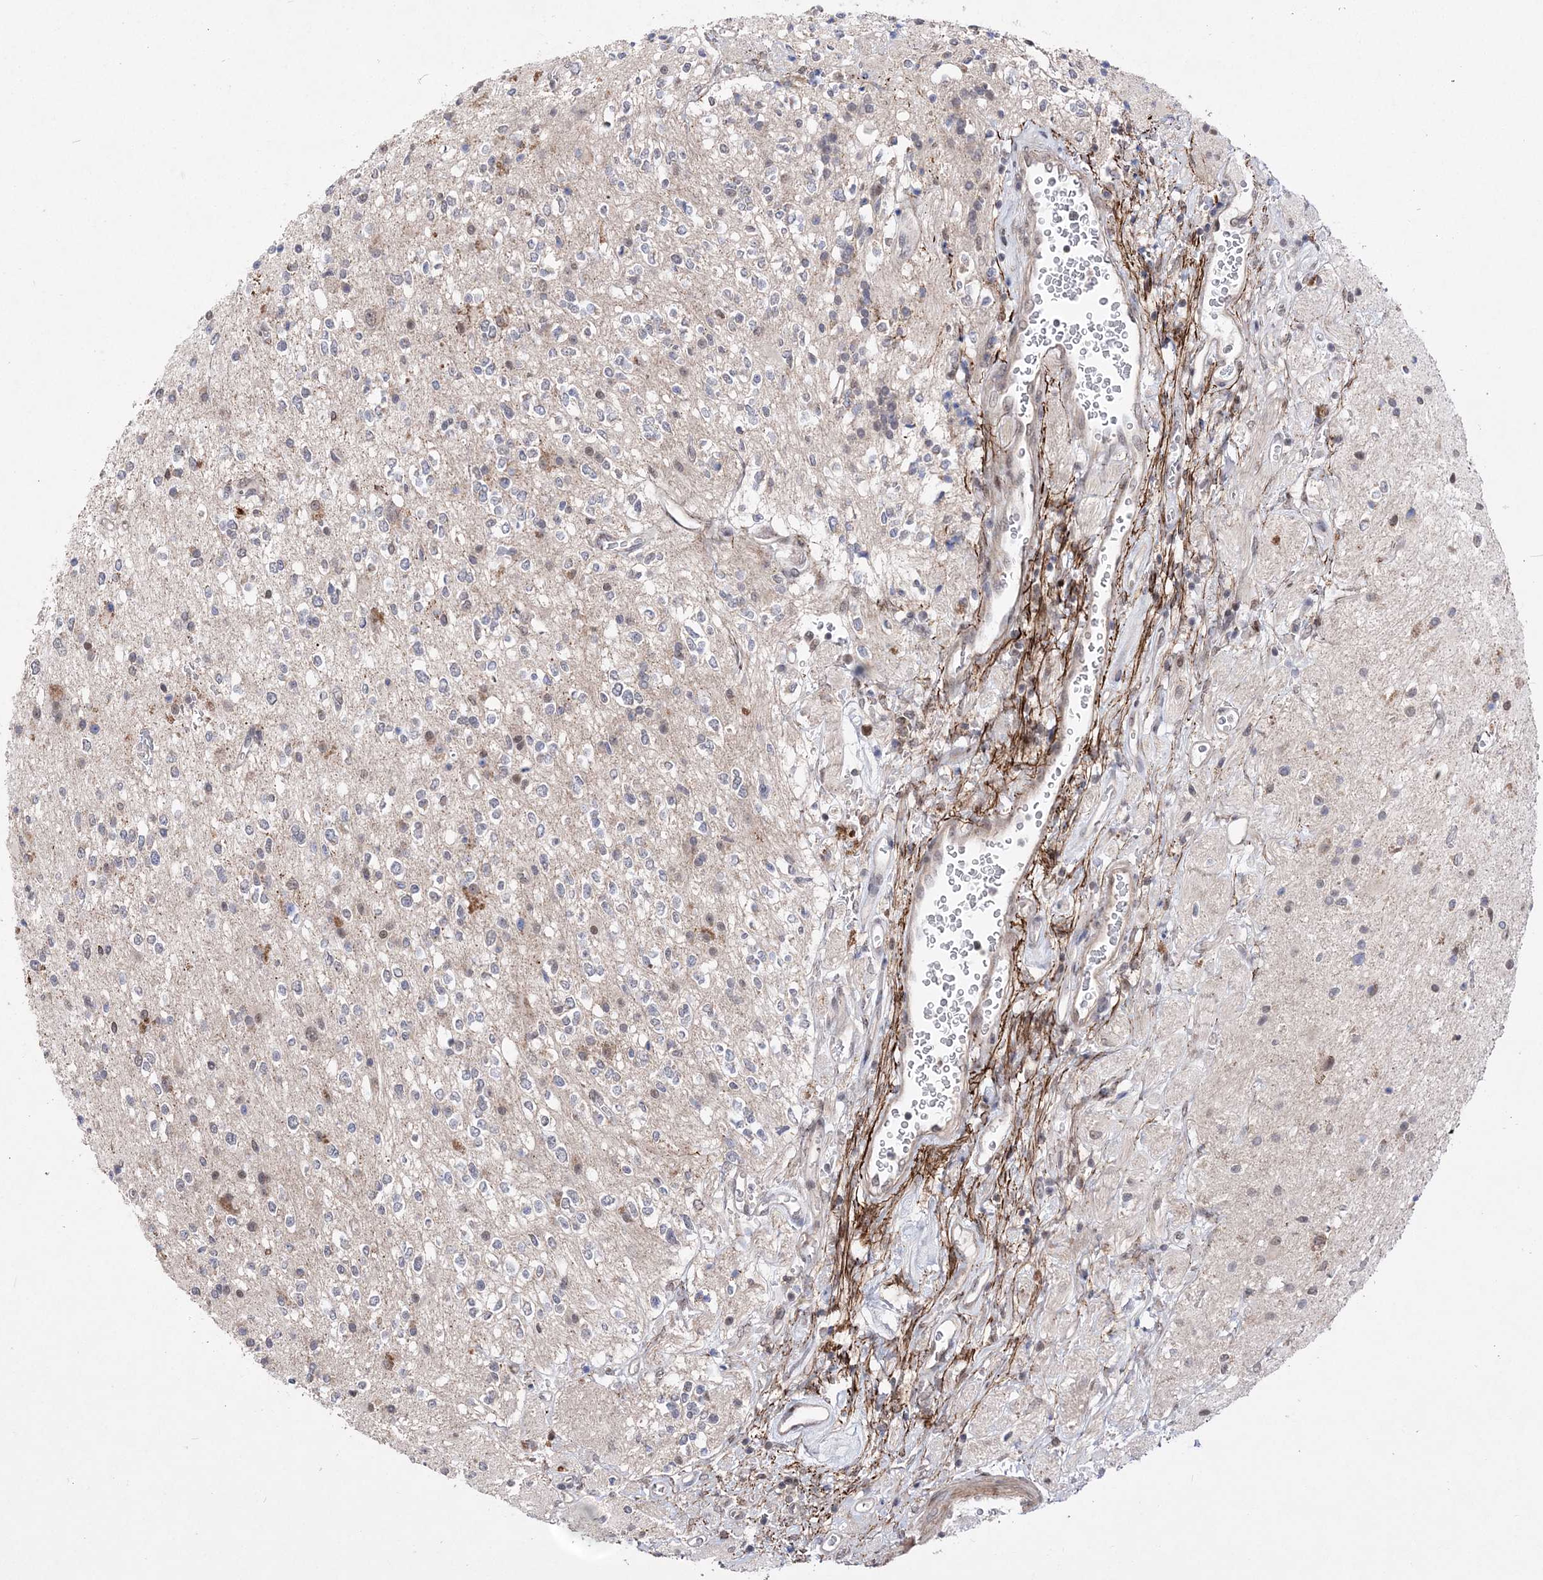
{"staining": {"intensity": "negative", "quantity": "none", "location": "none"}, "tissue": "glioma", "cell_type": "Tumor cells", "image_type": "cancer", "snomed": [{"axis": "morphology", "description": "Glioma, malignant, High grade"}, {"axis": "topography", "description": "Brain"}], "caption": "The micrograph shows no significant positivity in tumor cells of glioma.", "gene": "BOD1L1", "patient": {"sex": "male", "age": 34}}